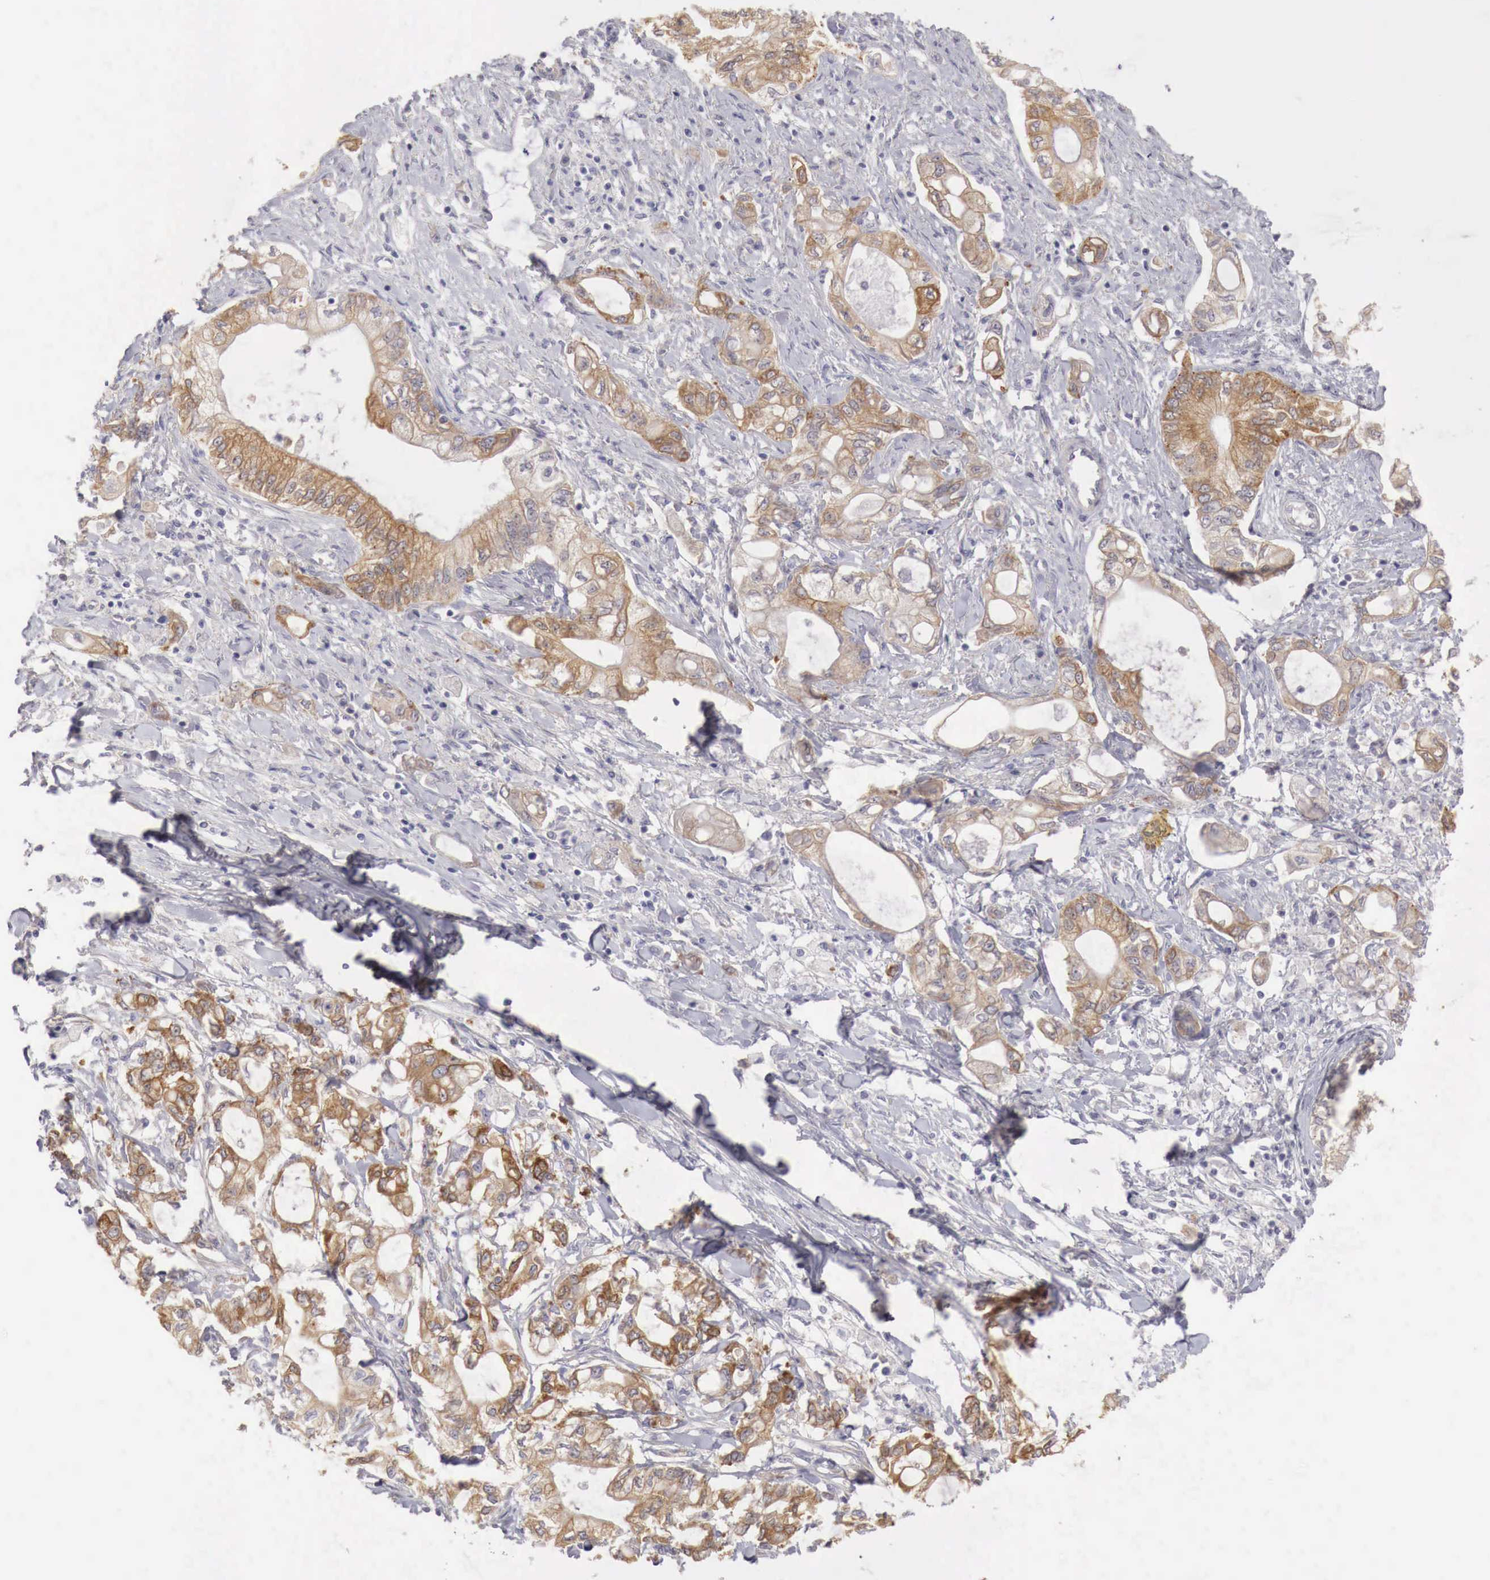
{"staining": {"intensity": "moderate", "quantity": ">75%", "location": "cytoplasmic/membranous"}, "tissue": "pancreatic cancer", "cell_type": "Tumor cells", "image_type": "cancer", "snomed": [{"axis": "morphology", "description": "Adenocarcinoma, NOS"}, {"axis": "topography", "description": "Pancreas"}], "caption": "Moderate cytoplasmic/membranous staining for a protein is identified in about >75% of tumor cells of pancreatic cancer (adenocarcinoma) using immunohistochemistry (IHC).", "gene": "NSDHL", "patient": {"sex": "male", "age": 79}}